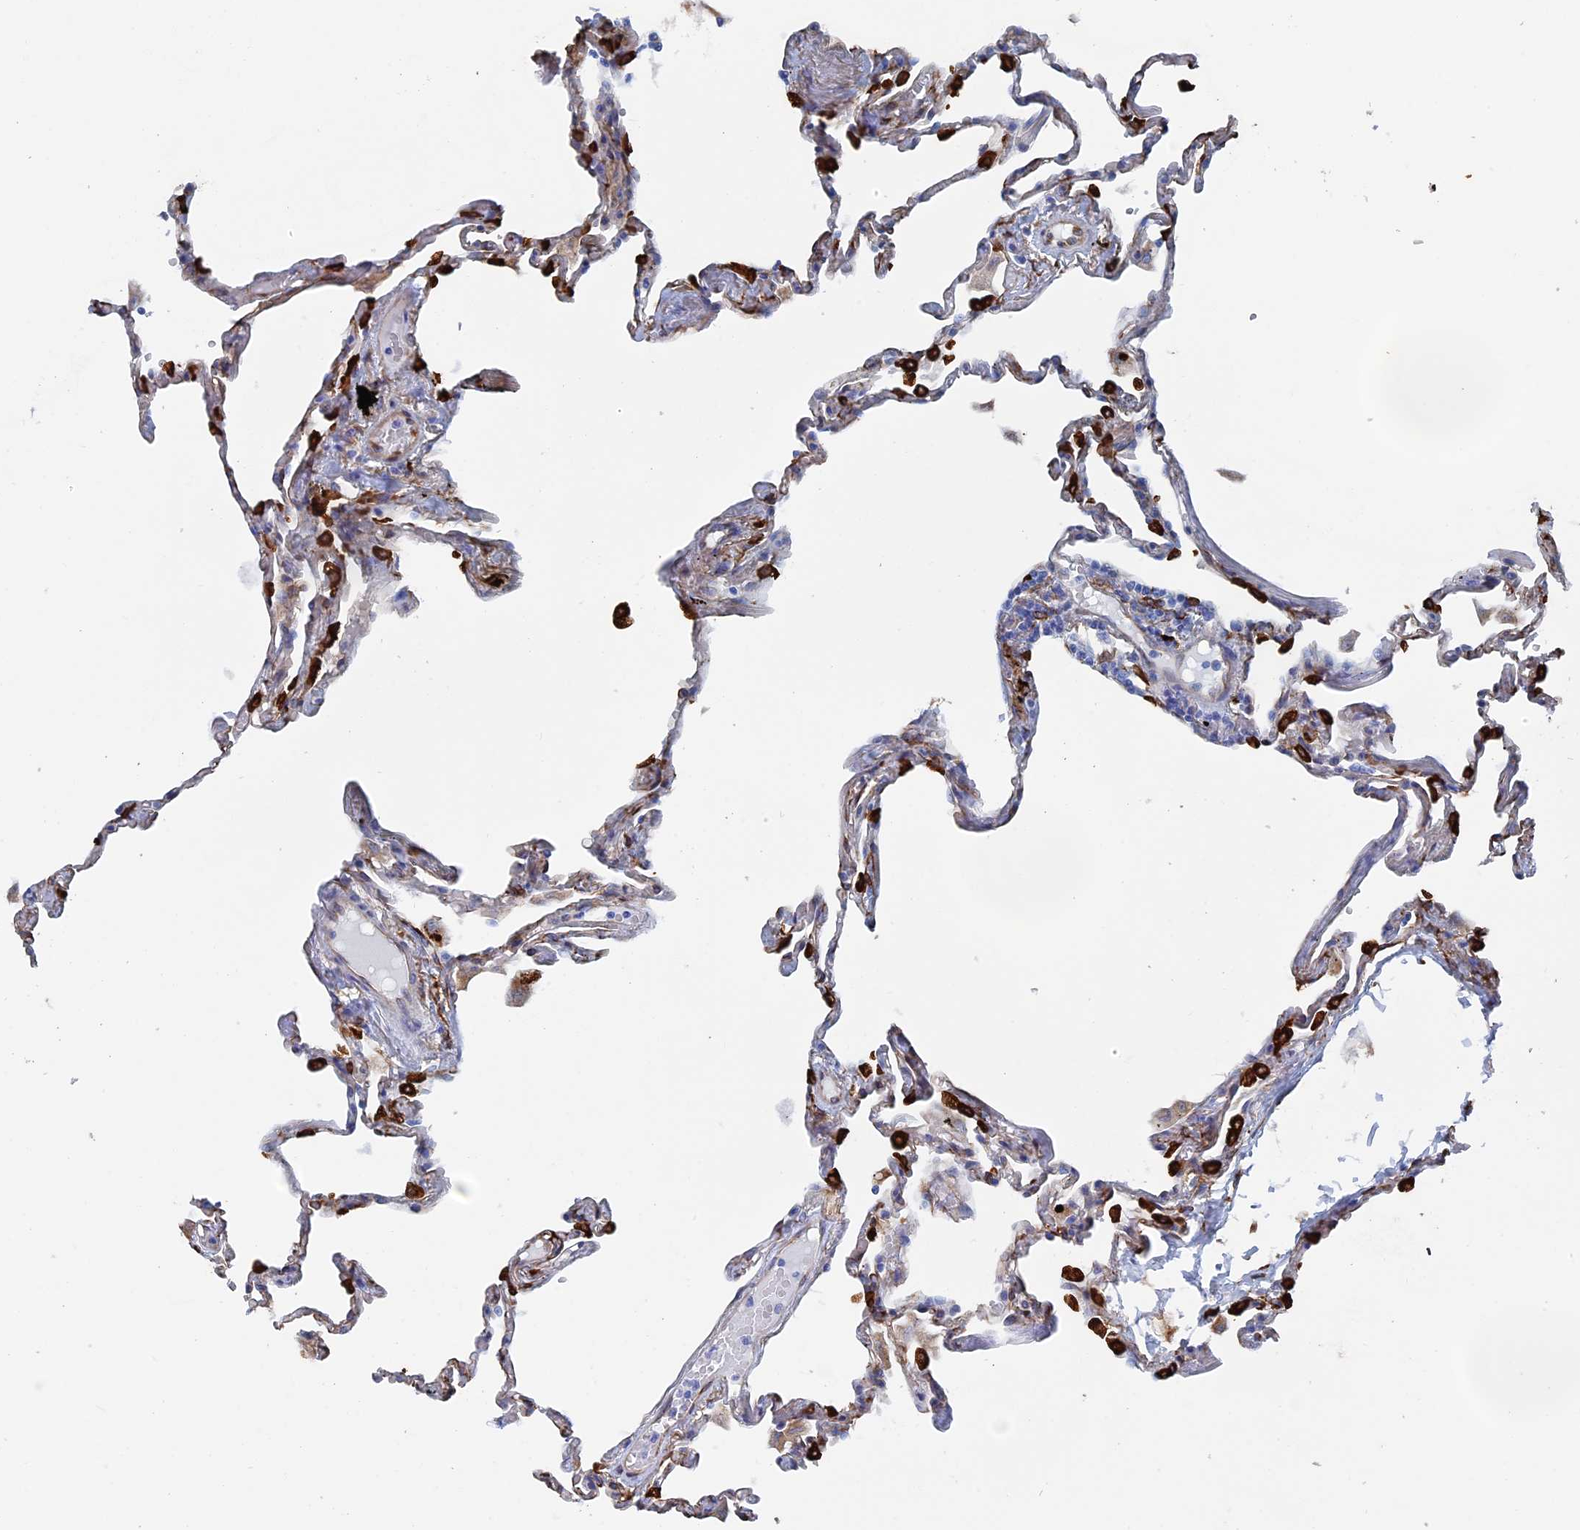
{"staining": {"intensity": "strong", "quantity": "25%-75%", "location": "cytoplasmic/membranous"}, "tissue": "lung", "cell_type": "Alveolar cells", "image_type": "normal", "snomed": [{"axis": "morphology", "description": "Normal tissue, NOS"}, {"axis": "topography", "description": "Lung"}], "caption": "The immunohistochemical stain highlights strong cytoplasmic/membranous positivity in alveolar cells of normal lung. (brown staining indicates protein expression, while blue staining denotes nuclei).", "gene": "COG7", "patient": {"sex": "female", "age": 67}}